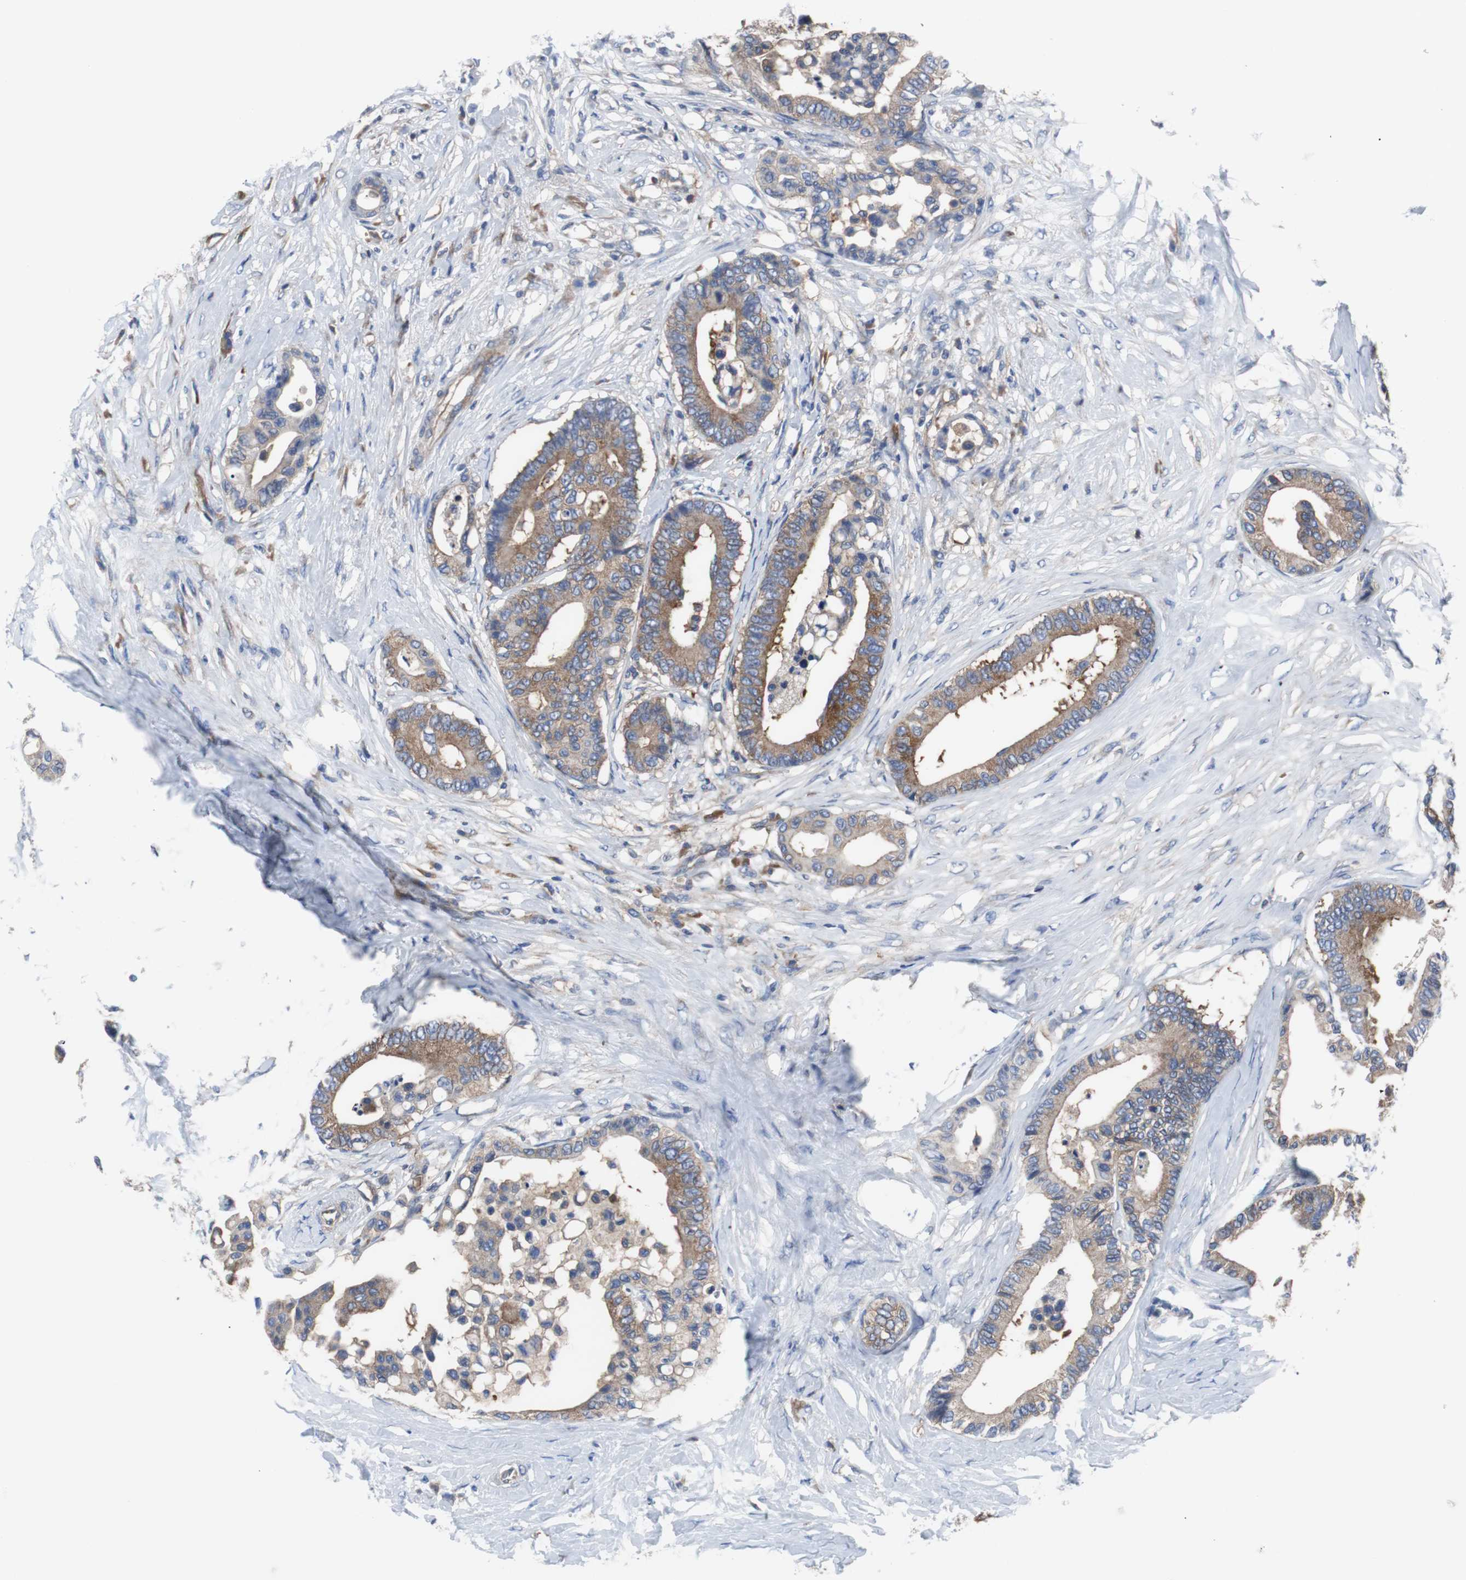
{"staining": {"intensity": "moderate", "quantity": ">75%", "location": "cytoplasmic/membranous"}, "tissue": "colorectal cancer", "cell_type": "Tumor cells", "image_type": "cancer", "snomed": [{"axis": "morphology", "description": "Normal tissue, NOS"}, {"axis": "morphology", "description": "Adenocarcinoma, NOS"}, {"axis": "topography", "description": "Colon"}], "caption": "Moderate cytoplasmic/membranous expression is seen in about >75% of tumor cells in adenocarcinoma (colorectal).", "gene": "BRAF", "patient": {"sex": "male", "age": 82}}